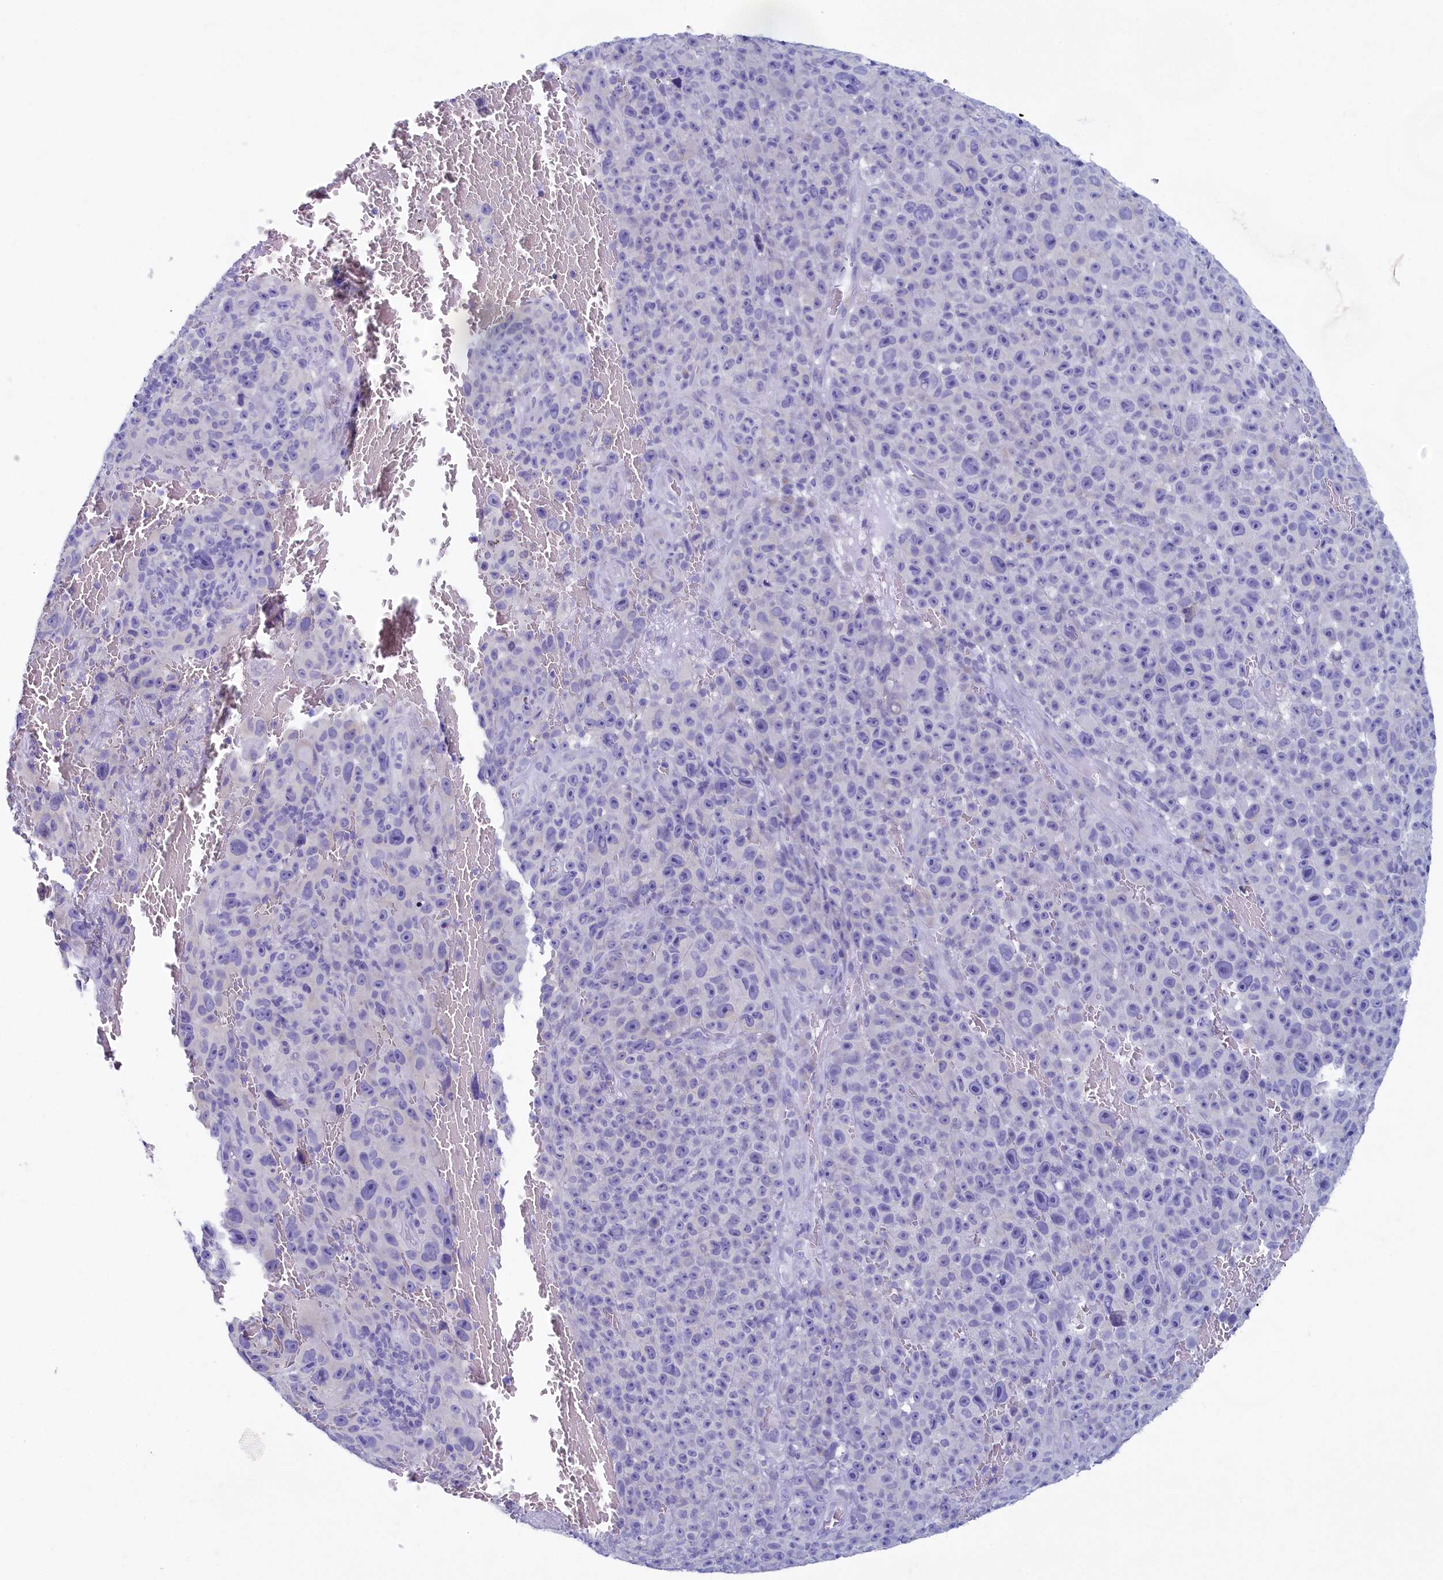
{"staining": {"intensity": "negative", "quantity": "none", "location": "none"}, "tissue": "melanoma", "cell_type": "Tumor cells", "image_type": "cancer", "snomed": [{"axis": "morphology", "description": "Malignant melanoma, NOS"}, {"axis": "topography", "description": "Skin"}], "caption": "Histopathology image shows no protein staining in tumor cells of malignant melanoma tissue.", "gene": "SKA3", "patient": {"sex": "female", "age": 82}}